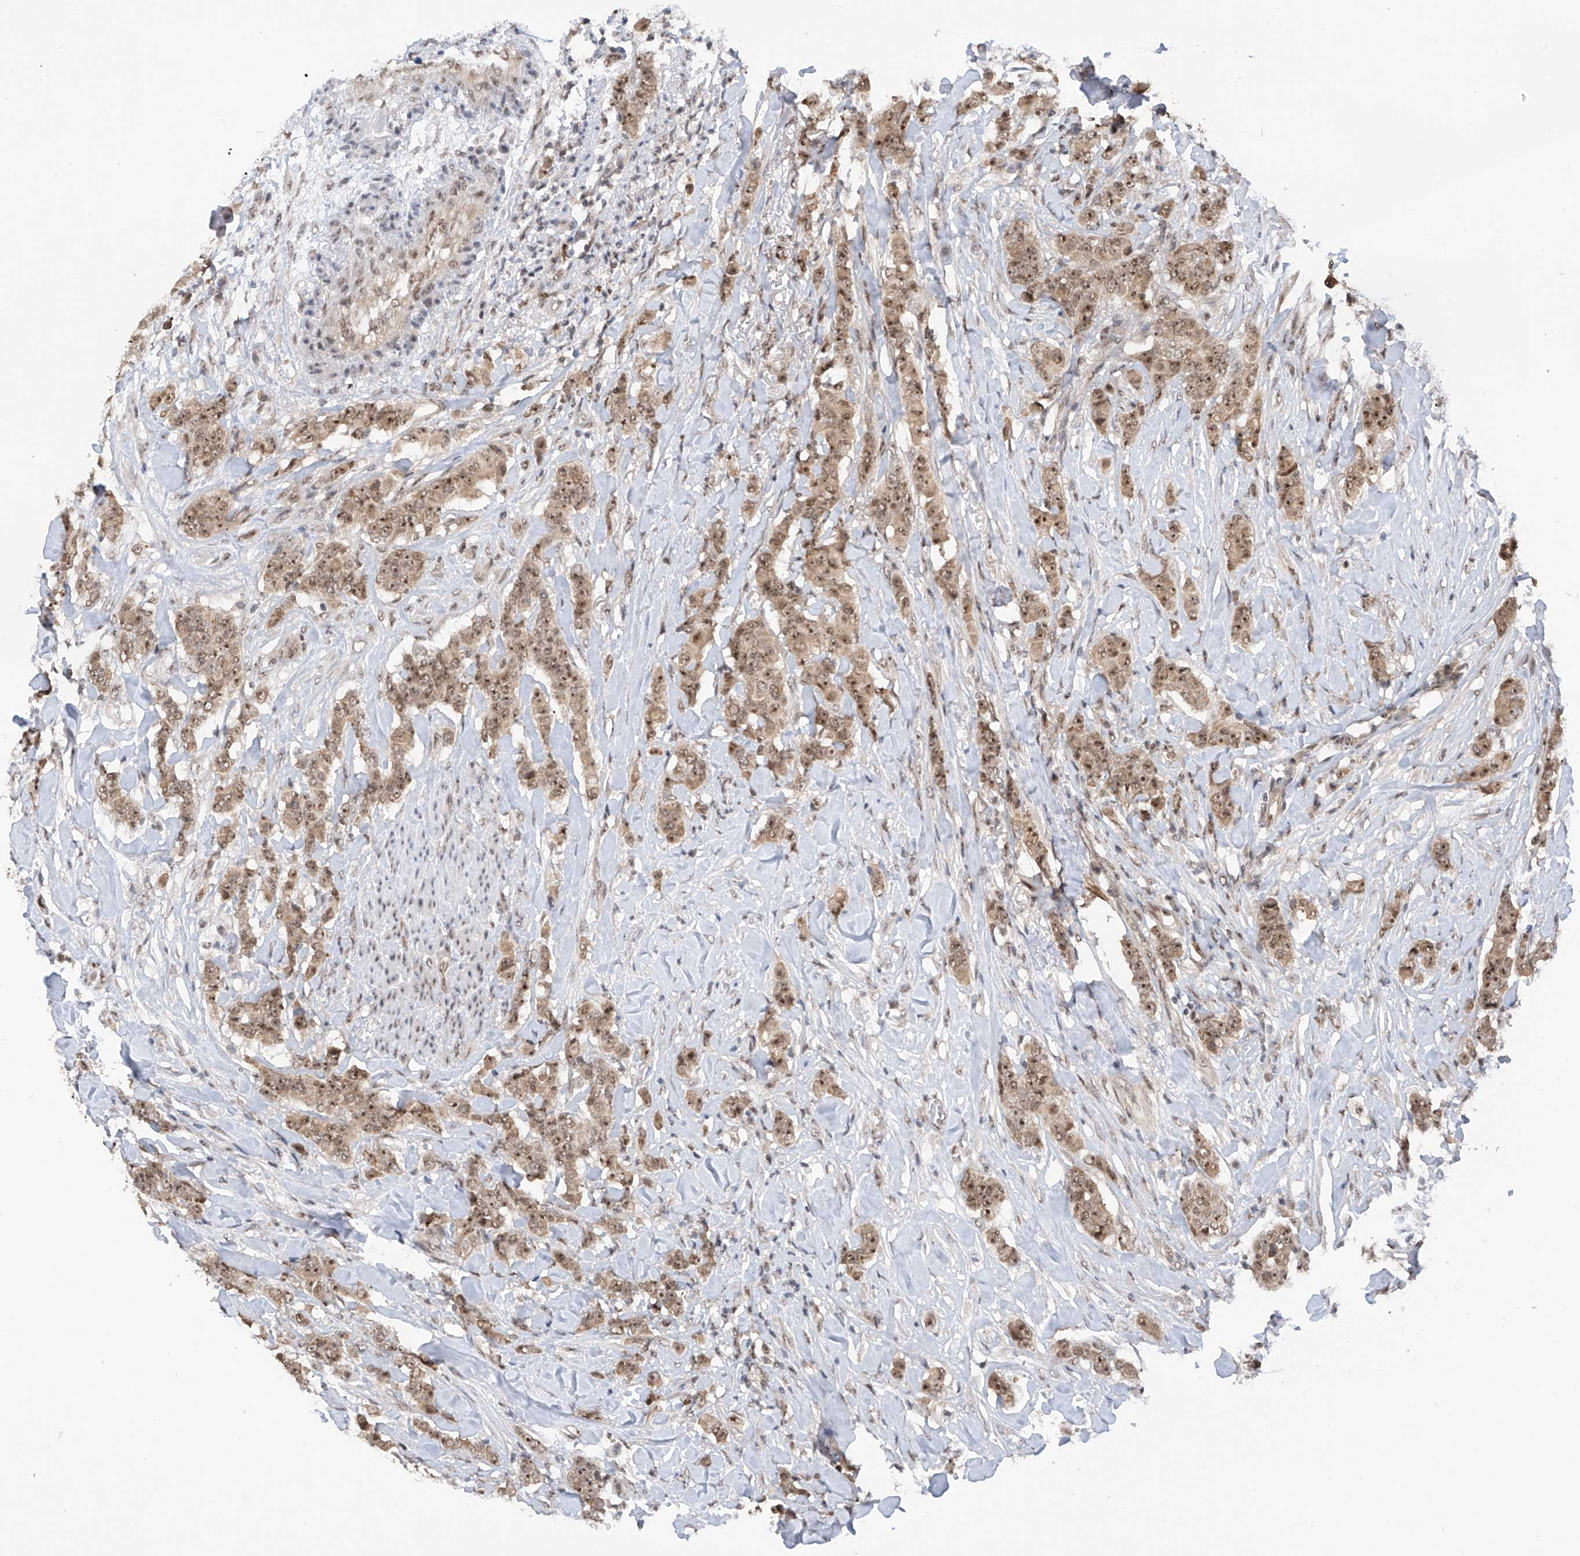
{"staining": {"intensity": "moderate", "quantity": ">75%", "location": "cytoplasmic/membranous,nuclear"}, "tissue": "breast cancer", "cell_type": "Tumor cells", "image_type": "cancer", "snomed": [{"axis": "morphology", "description": "Duct carcinoma"}, {"axis": "topography", "description": "Breast"}], "caption": "Tumor cells exhibit moderate cytoplasmic/membranous and nuclear expression in approximately >75% of cells in breast intraductal carcinoma.", "gene": "RPAIN", "patient": {"sex": "female", "age": 40}}